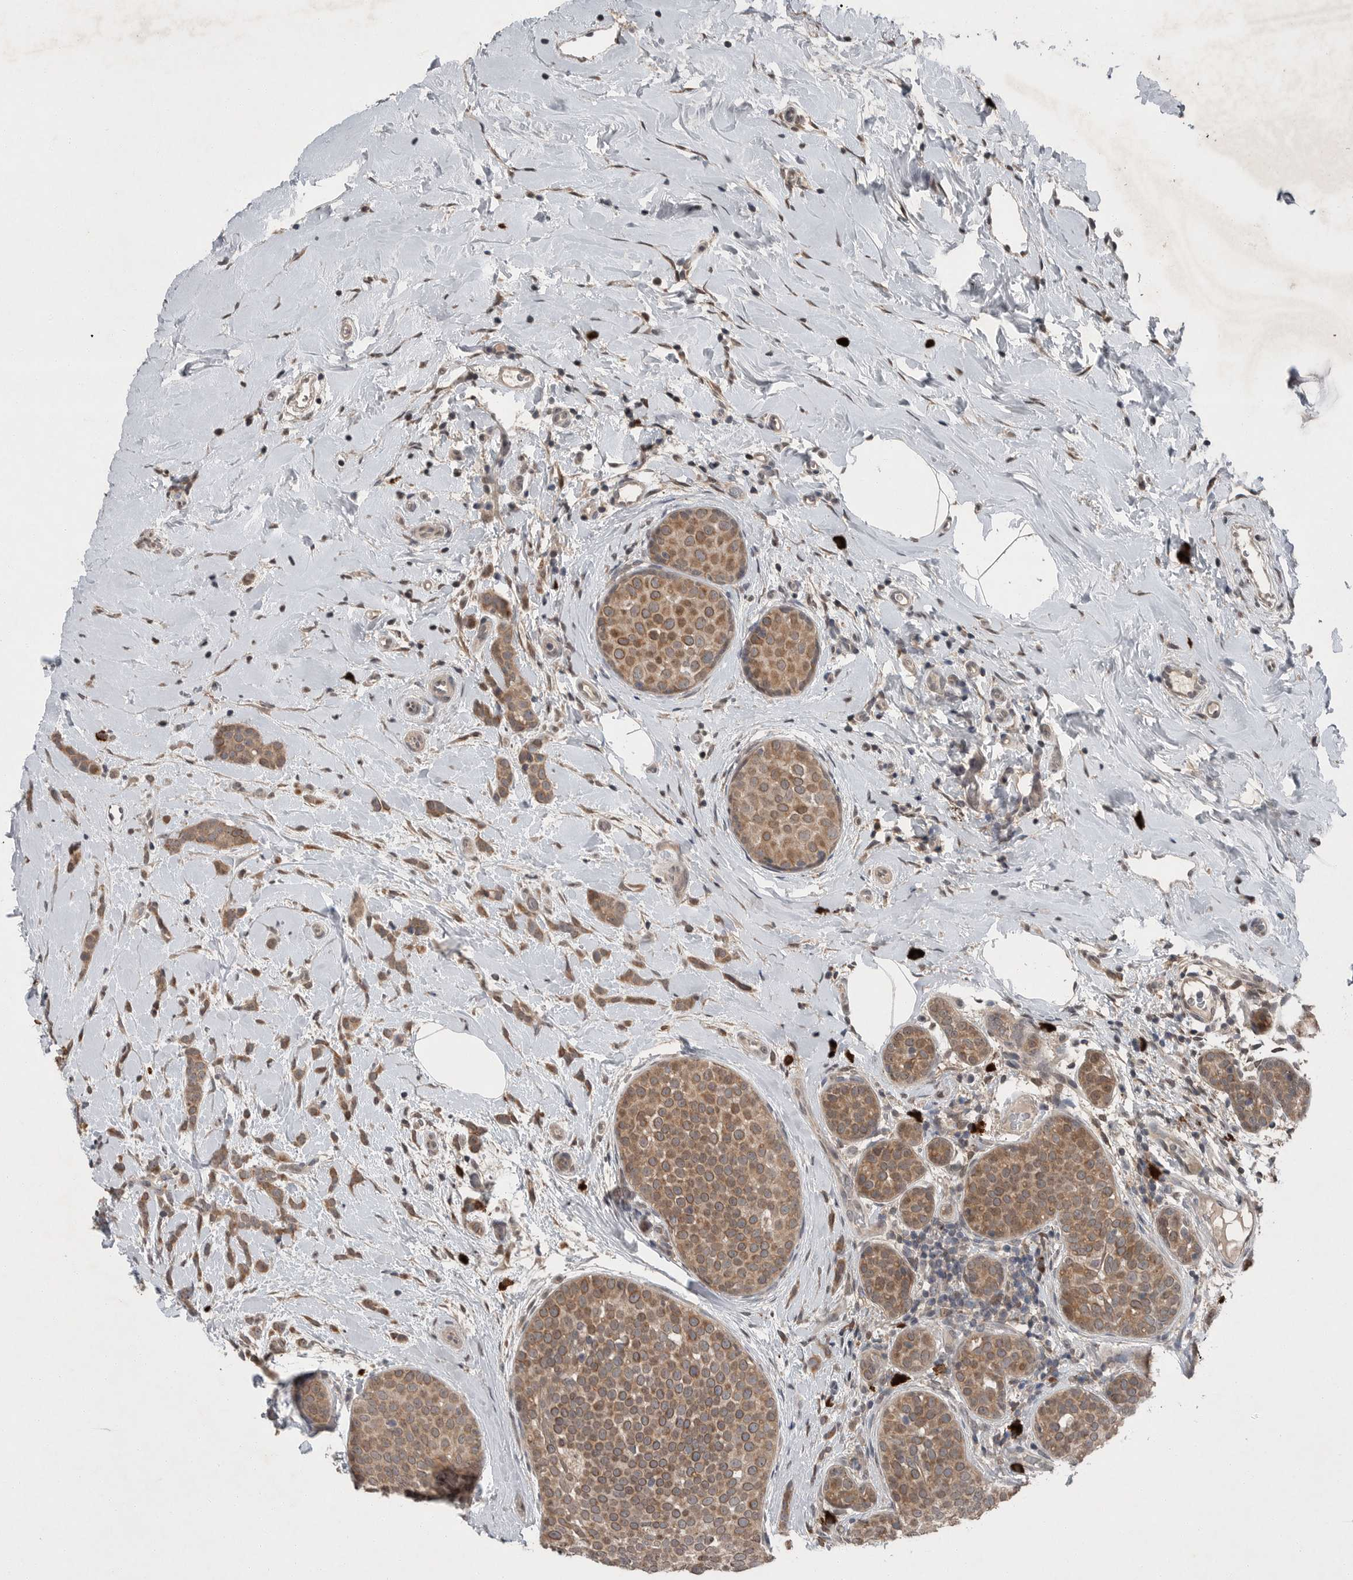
{"staining": {"intensity": "moderate", "quantity": ">75%", "location": "cytoplasmic/membranous"}, "tissue": "breast cancer", "cell_type": "Tumor cells", "image_type": "cancer", "snomed": [{"axis": "morphology", "description": "Lobular carcinoma, in situ"}, {"axis": "morphology", "description": "Lobular carcinoma"}, {"axis": "topography", "description": "Breast"}], "caption": "Immunohistochemistry (IHC) (DAB) staining of human breast lobular carcinoma in situ displays moderate cytoplasmic/membranous protein positivity in approximately >75% of tumor cells. (DAB = brown stain, brightfield microscopy at high magnification).", "gene": "SCP2", "patient": {"sex": "female", "age": 41}}